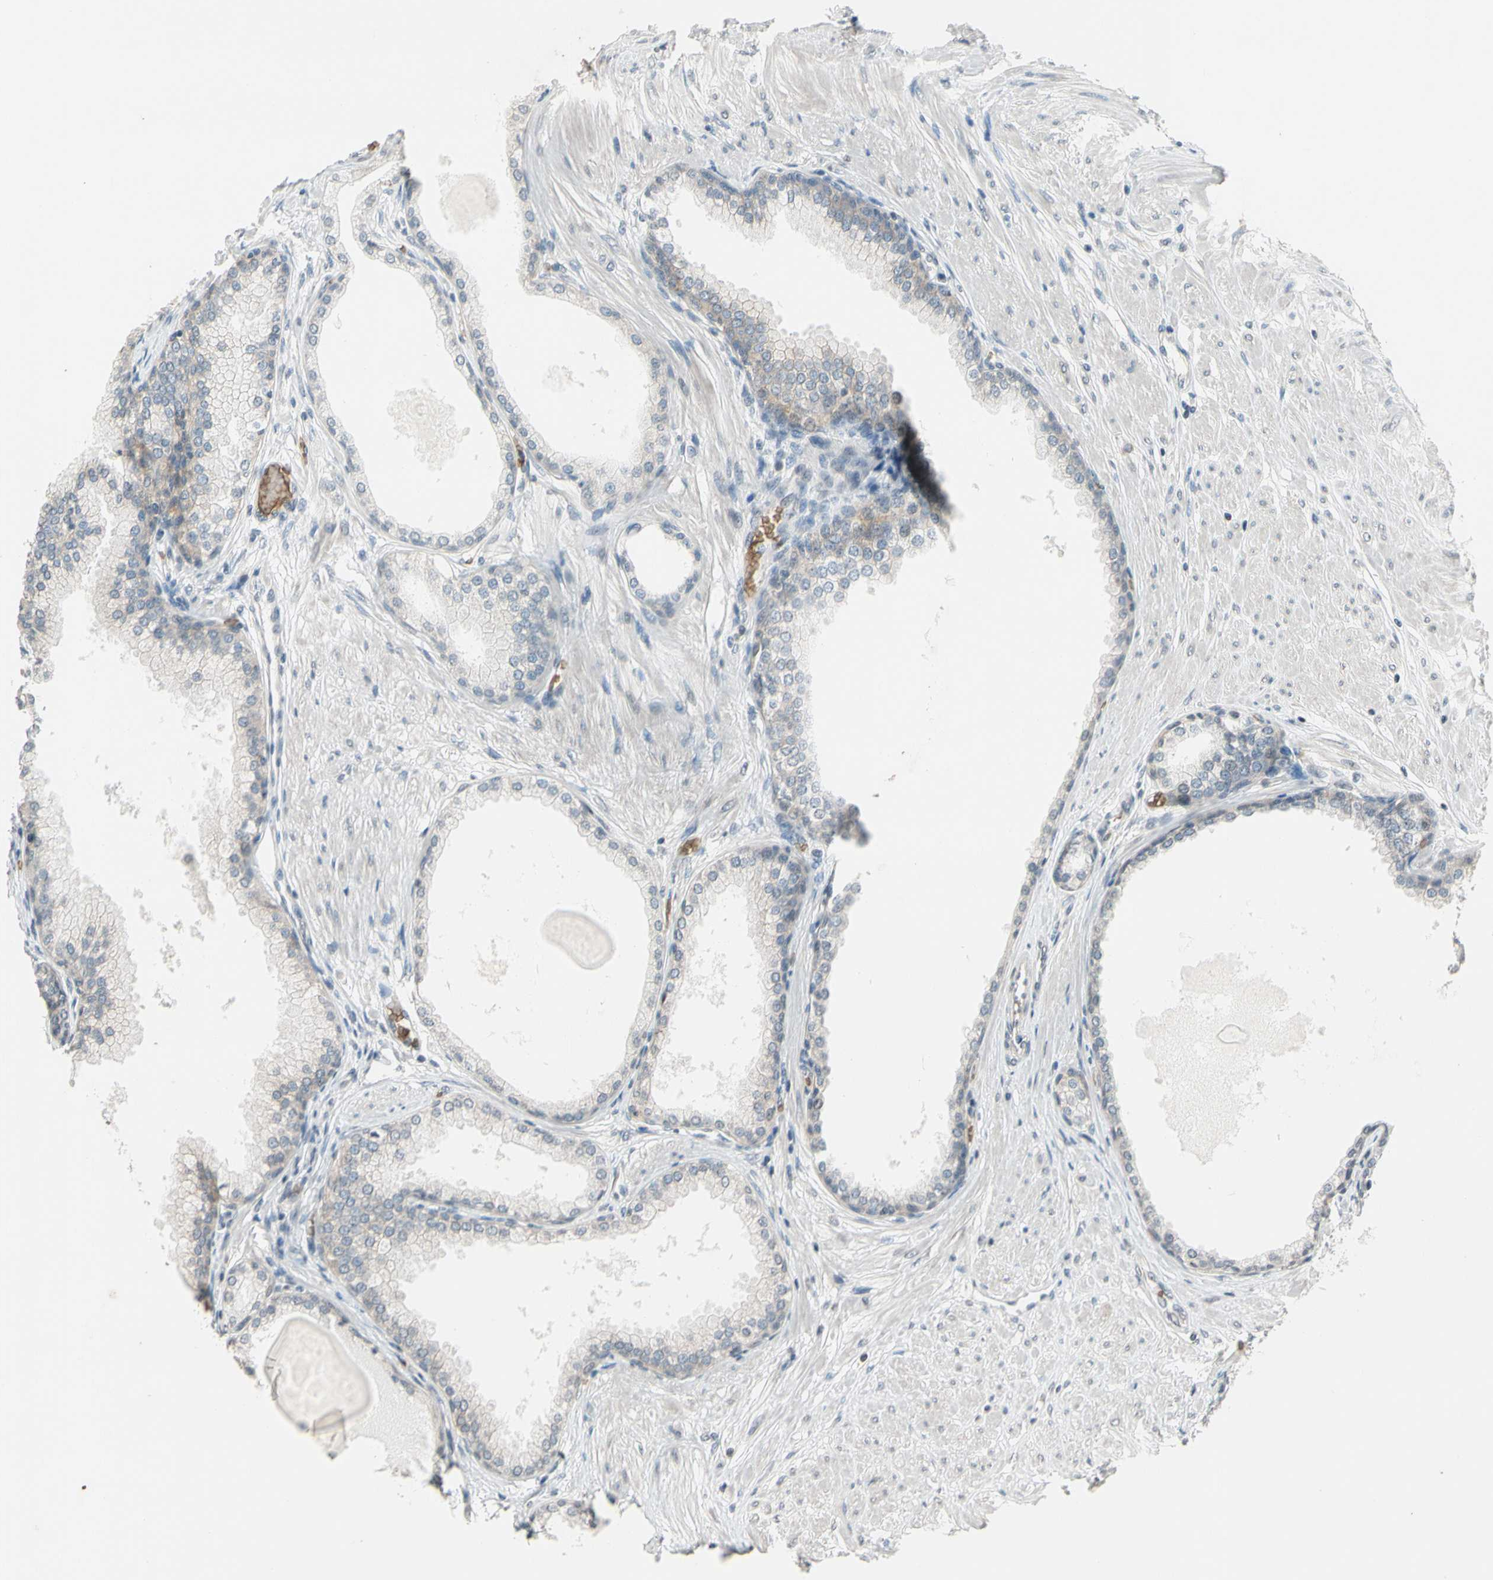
{"staining": {"intensity": "weak", "quantity": "25%-75%", "location": "cytoplasmic/membranous"}, "tissue": "prostate", "cell_type": "Glandular cells", "image_type": "normal", "snomed": [{"axis": "morphology", "description": "Normal tissue, NOS"}, {"axis": "topography", "description": "Prostate"}], "caption": "Protein expression analysis of benign prostate exhibits weak cytoplasmic/membranous expression in approximately 25%-75% of glandular cells.", "gene": "GYPC", "patient": {"sex": "male", "age": 51}}